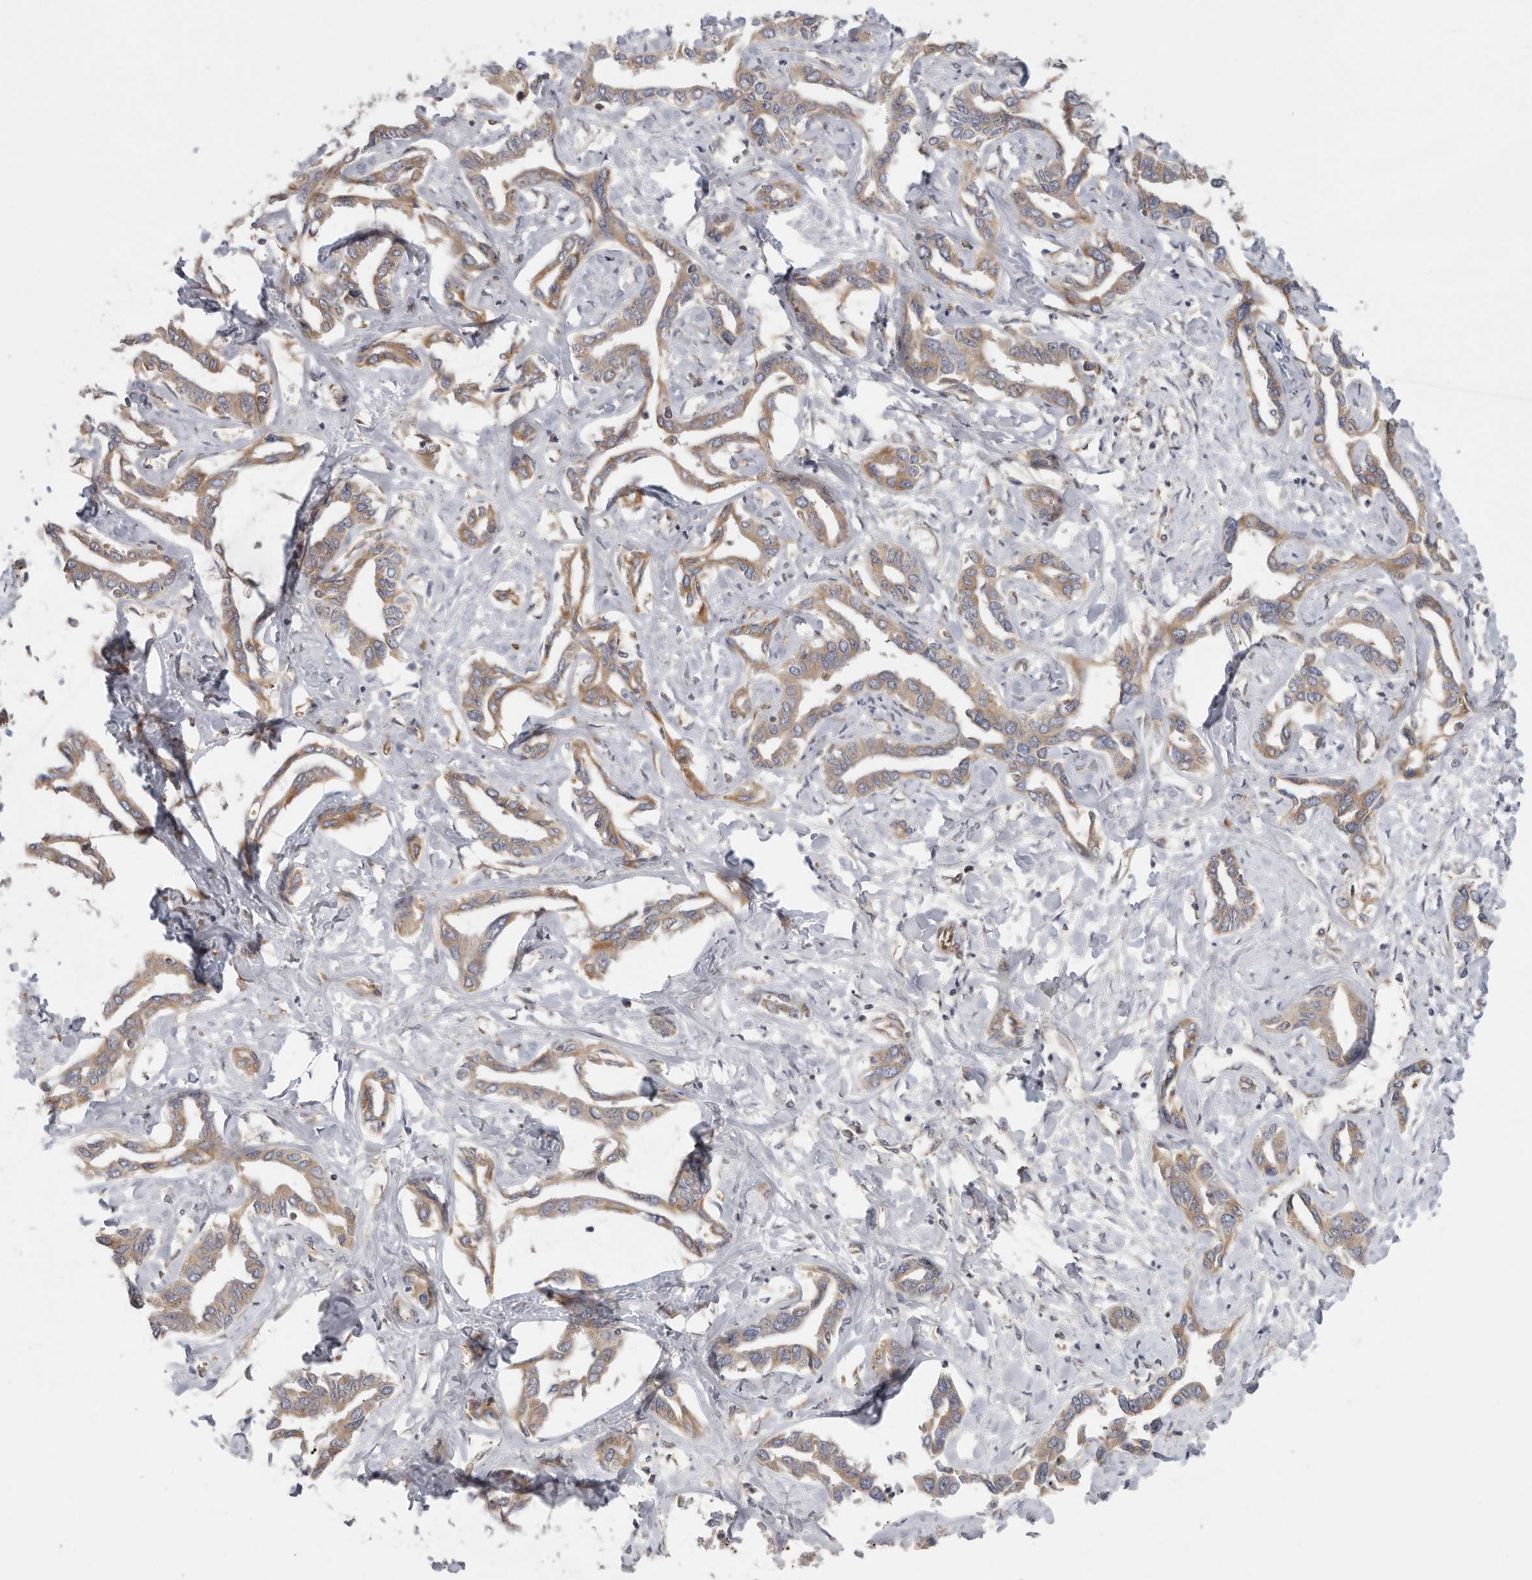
{"staining": {"intensity": "weak", "quantity": ">75%", "location": "cytoplasmic/membranous"}, "tissue": "liver cancer", "cell_type": "Tumor cells", "image_type": "cancer", "snomed": [{"axis": "morphology", "description": "Cholangiocarcinoma"}, {"axis": "topography", "description": "Liver"}], "caption": "Tumor cells reveal low levels of weak cytoplasmic/membranous positivity in about >75% of cells in human liver cancer.", "gene": "BCAP29", "patient": {"sex": "male", "age": 59}}